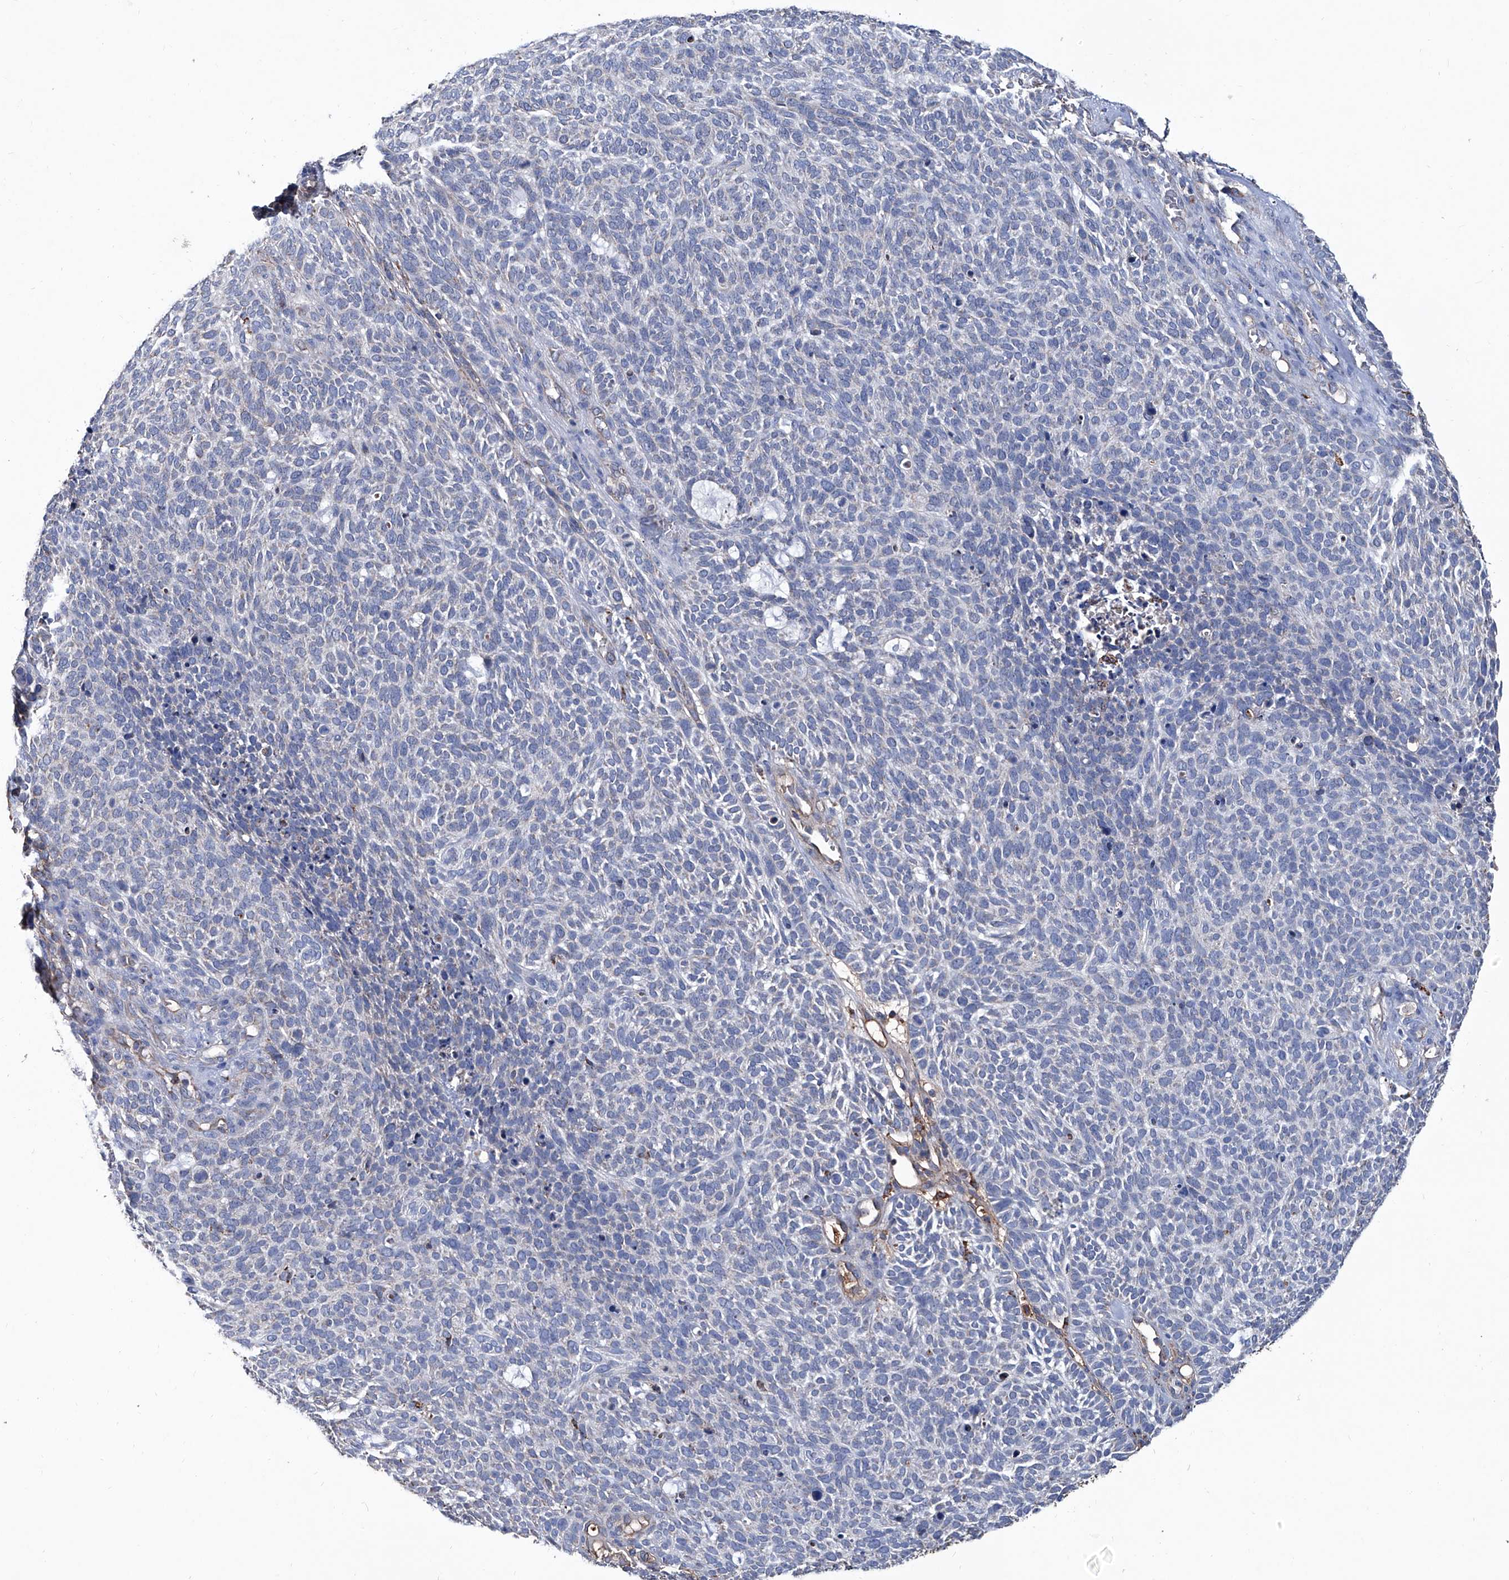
{"staining": {"intensity": "negative", "quantity": "none", "location": "none"}, "tissue": "skin cancer", "cell_type": "Tumor cells", "image_type": "cancer", "snomed": [{"axis": "morphology", "description": "Squamous cell carcinoma, NOS"}, {"axis": "topography", "description": "Skin"}], "caption": "An immunohistochemistry image of skin cancer is shown. There is no staining in tumor cells of skin cancer. The staining is performed using DAB brown chromogen with nuclei counter-stained in using hematoxylin.", "gene": "NHS", "patient": {"sex": "female", "age": 90}}